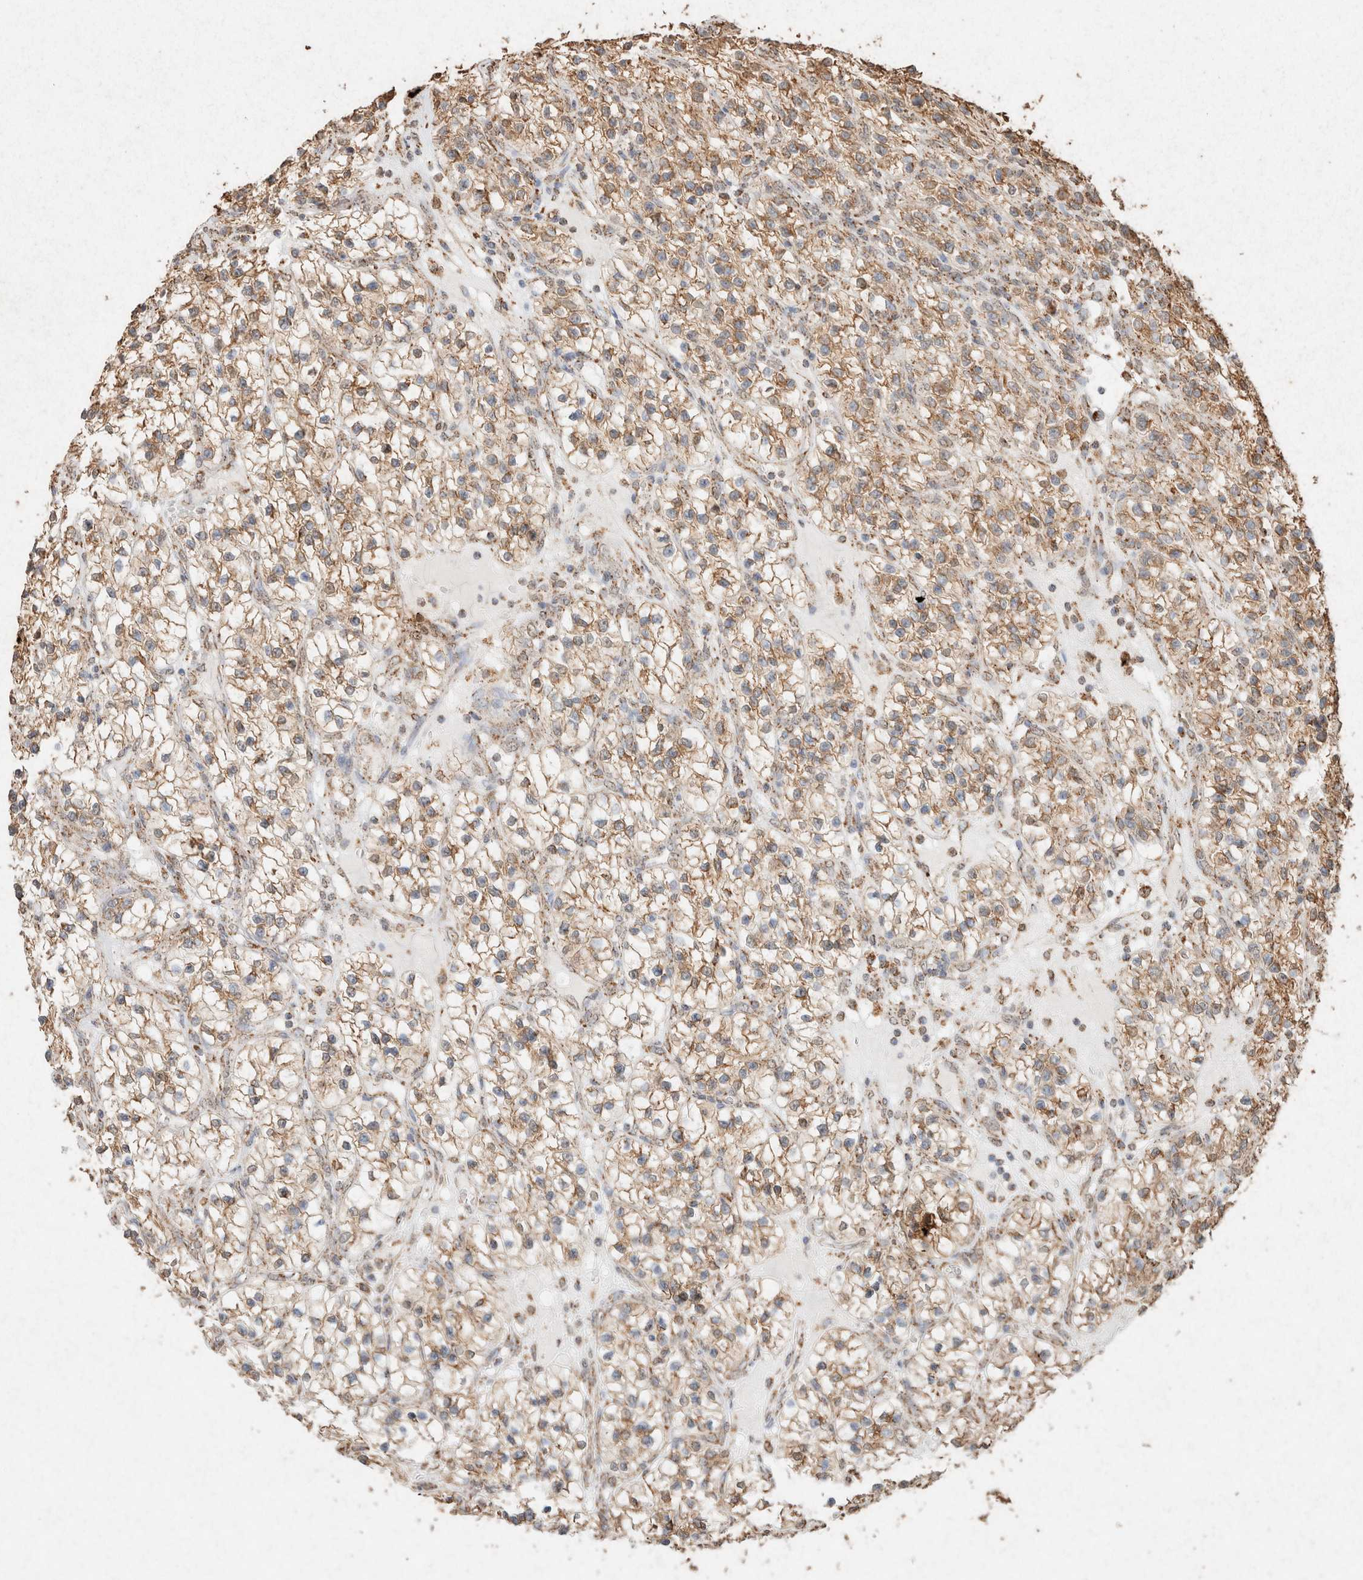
{"staining": {"intensity": "moderate", "quantity": ">75%", "location": "cytoplasmic/membranous"}, "tissue": "renal cancer", "cell_type": "Tumor cells", "image_type": "cancer", "snomed": [{"axis": "morphology", "description": "Adenocarcinoma, NOS"}, {"axis": "topography", "description": "Kidney"}], "caption": "An immunohistochemistry photomicrograph of tumor tissue is shown. Protein staining in brown labels moderate cytoplasmic/membranous positivity in adenocarcinoma (renal) within tumor cells.", "gene": "SDC2", "patient": {"sex": "female", "age": 57}}